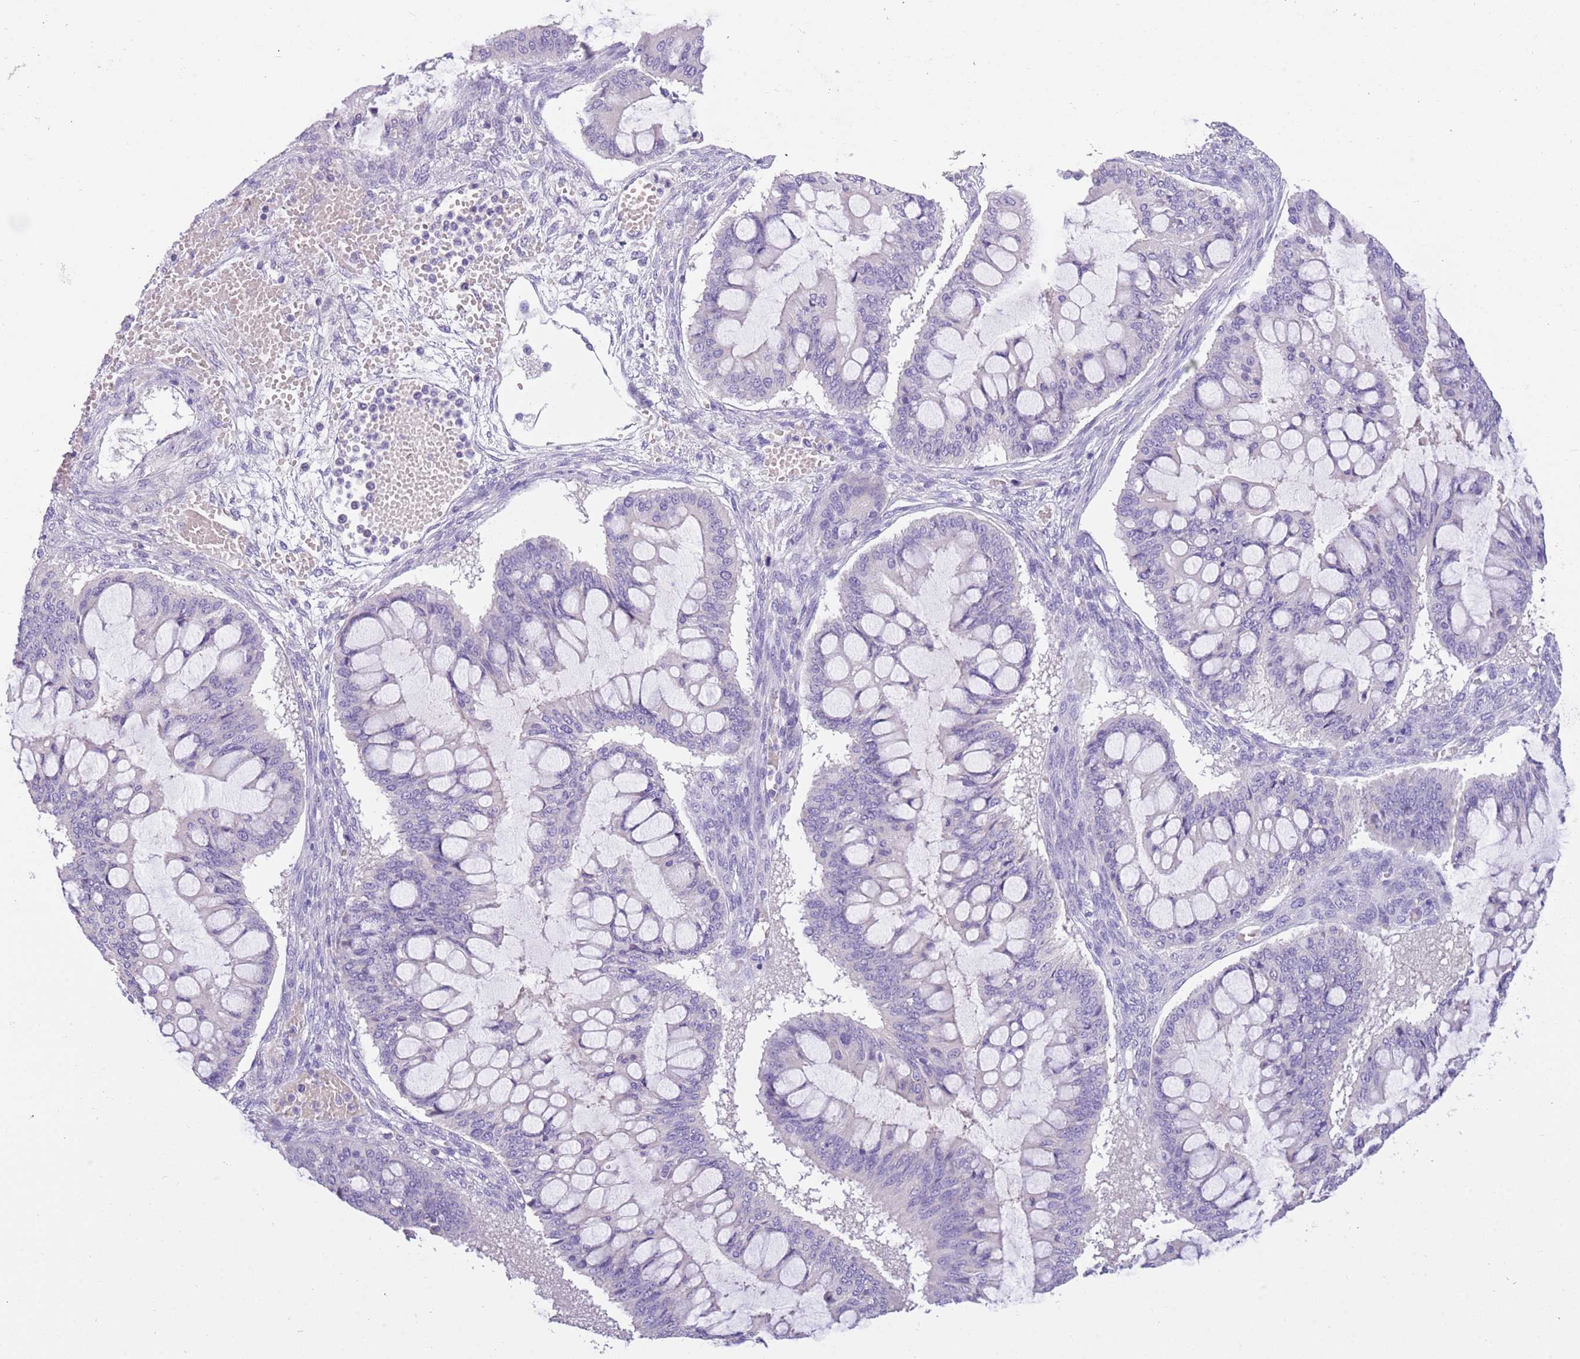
{"staining": {"intensity": "negative", "quantity": "none", "location": "none"}, "tissue": "ovarian cancer", "cell_type": "Tumor cells", "image_type": "cancer", "snomed": [{"axis": "morphology", "description": "Cystadenocarcinoma, mucinous, NOS"}, {"axis": "topography", "description": "Ovary"}], "caption": "There is no significant positivity in tumor cells of mucinous cystadenocarcinoma (ovarian).", "gene": "SFTPA1", "patient": {"sex": "female", "age": 73}}